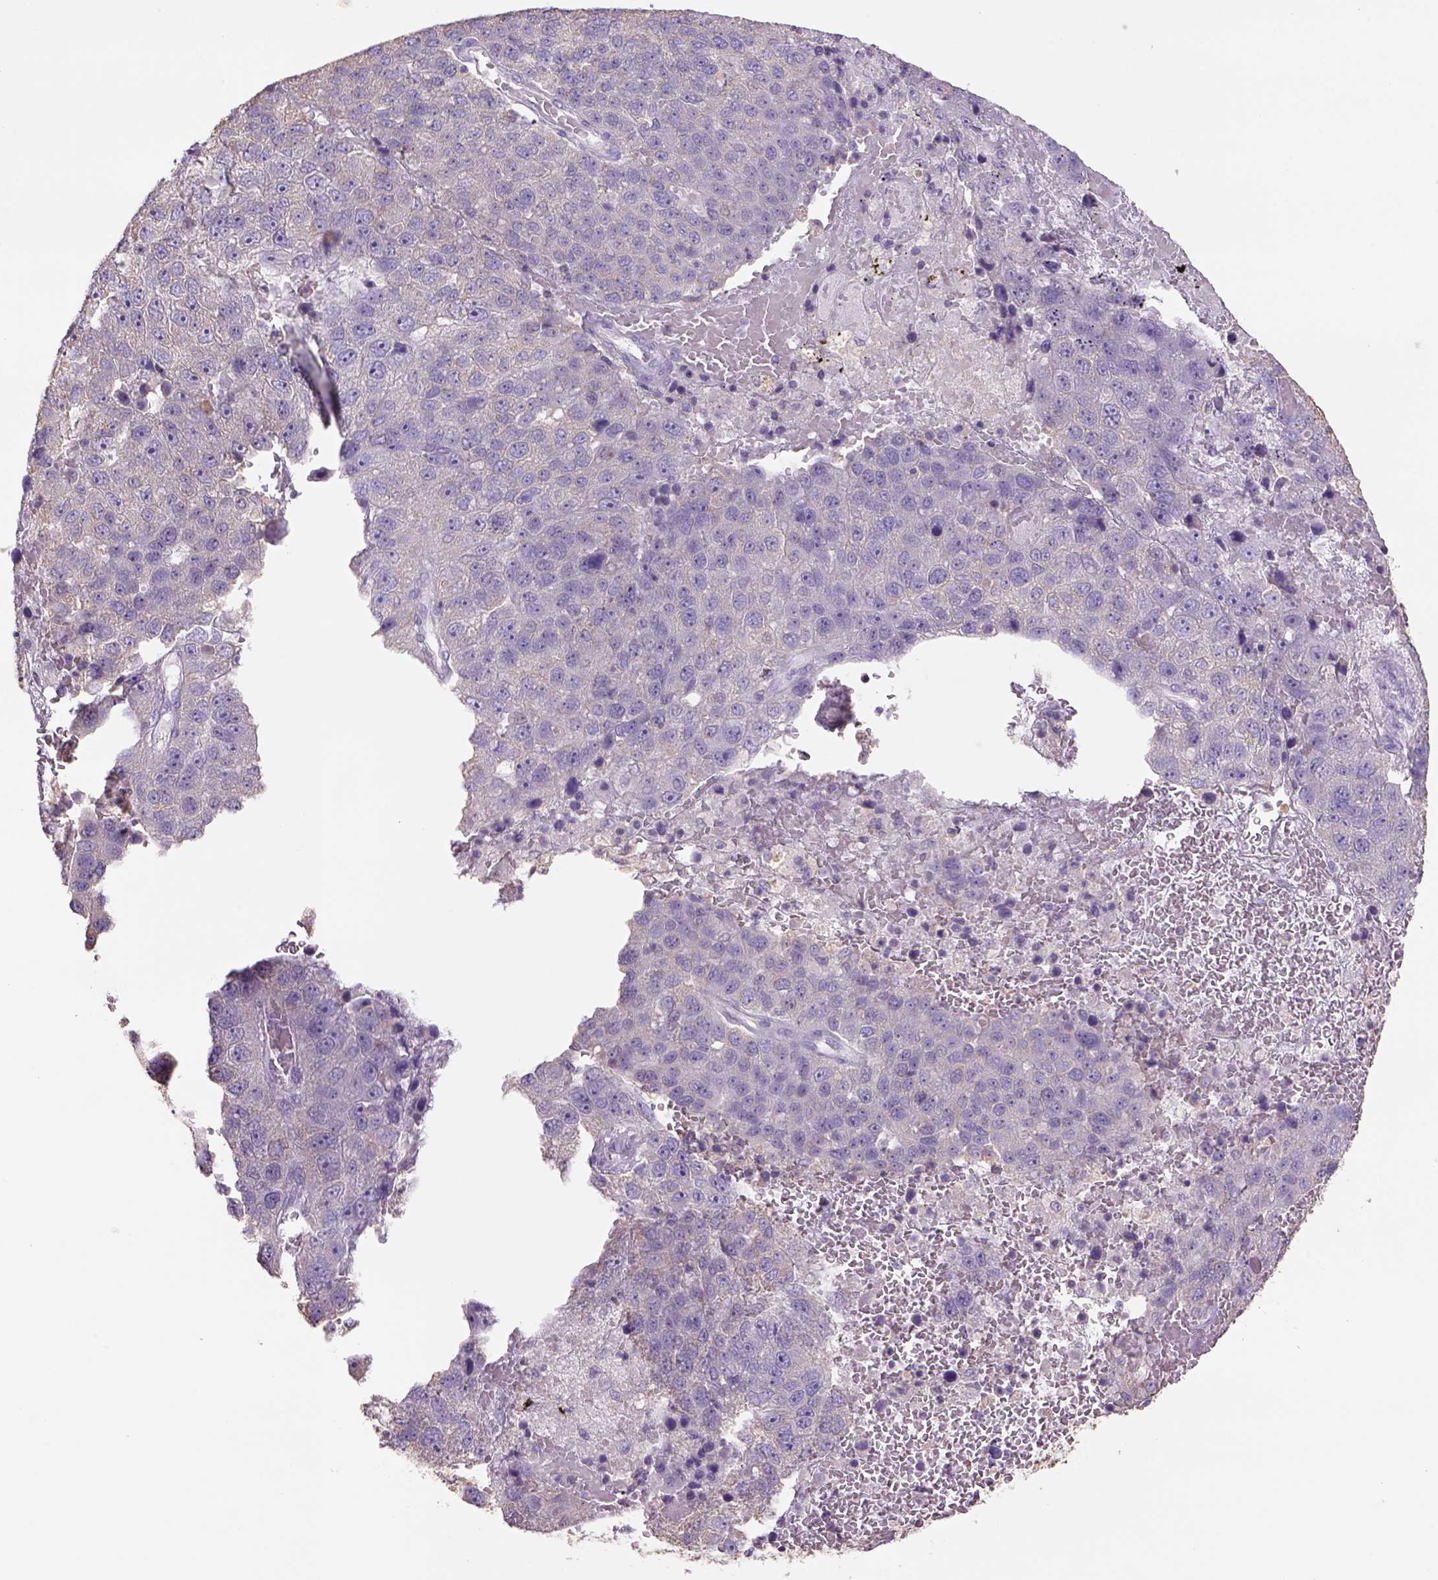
{"staining": {"intensity": "negative", "quantity": "none", "location": "none"}, "tissue": "pancreatic cancer", "cell_type": "Tumor cells", "image_type": "cancer", "snomed": [{"axis": "morphology", "description": "Adenocarcinoma, NOS"}, {"axis": "topography", "description": "Pancreas"}], "caption": "An IHC photomicrograph of pancreatic cancer (adenocarcinoma) is shown. There is no staining in tumor cells of pancreatic cancer (adenocarcinoma). (Brightfield microscopy of DAB immunohistochemistry at high magnification).", "gene": "NAALAD2", "patient": {"sex": "female", "age": 61}}